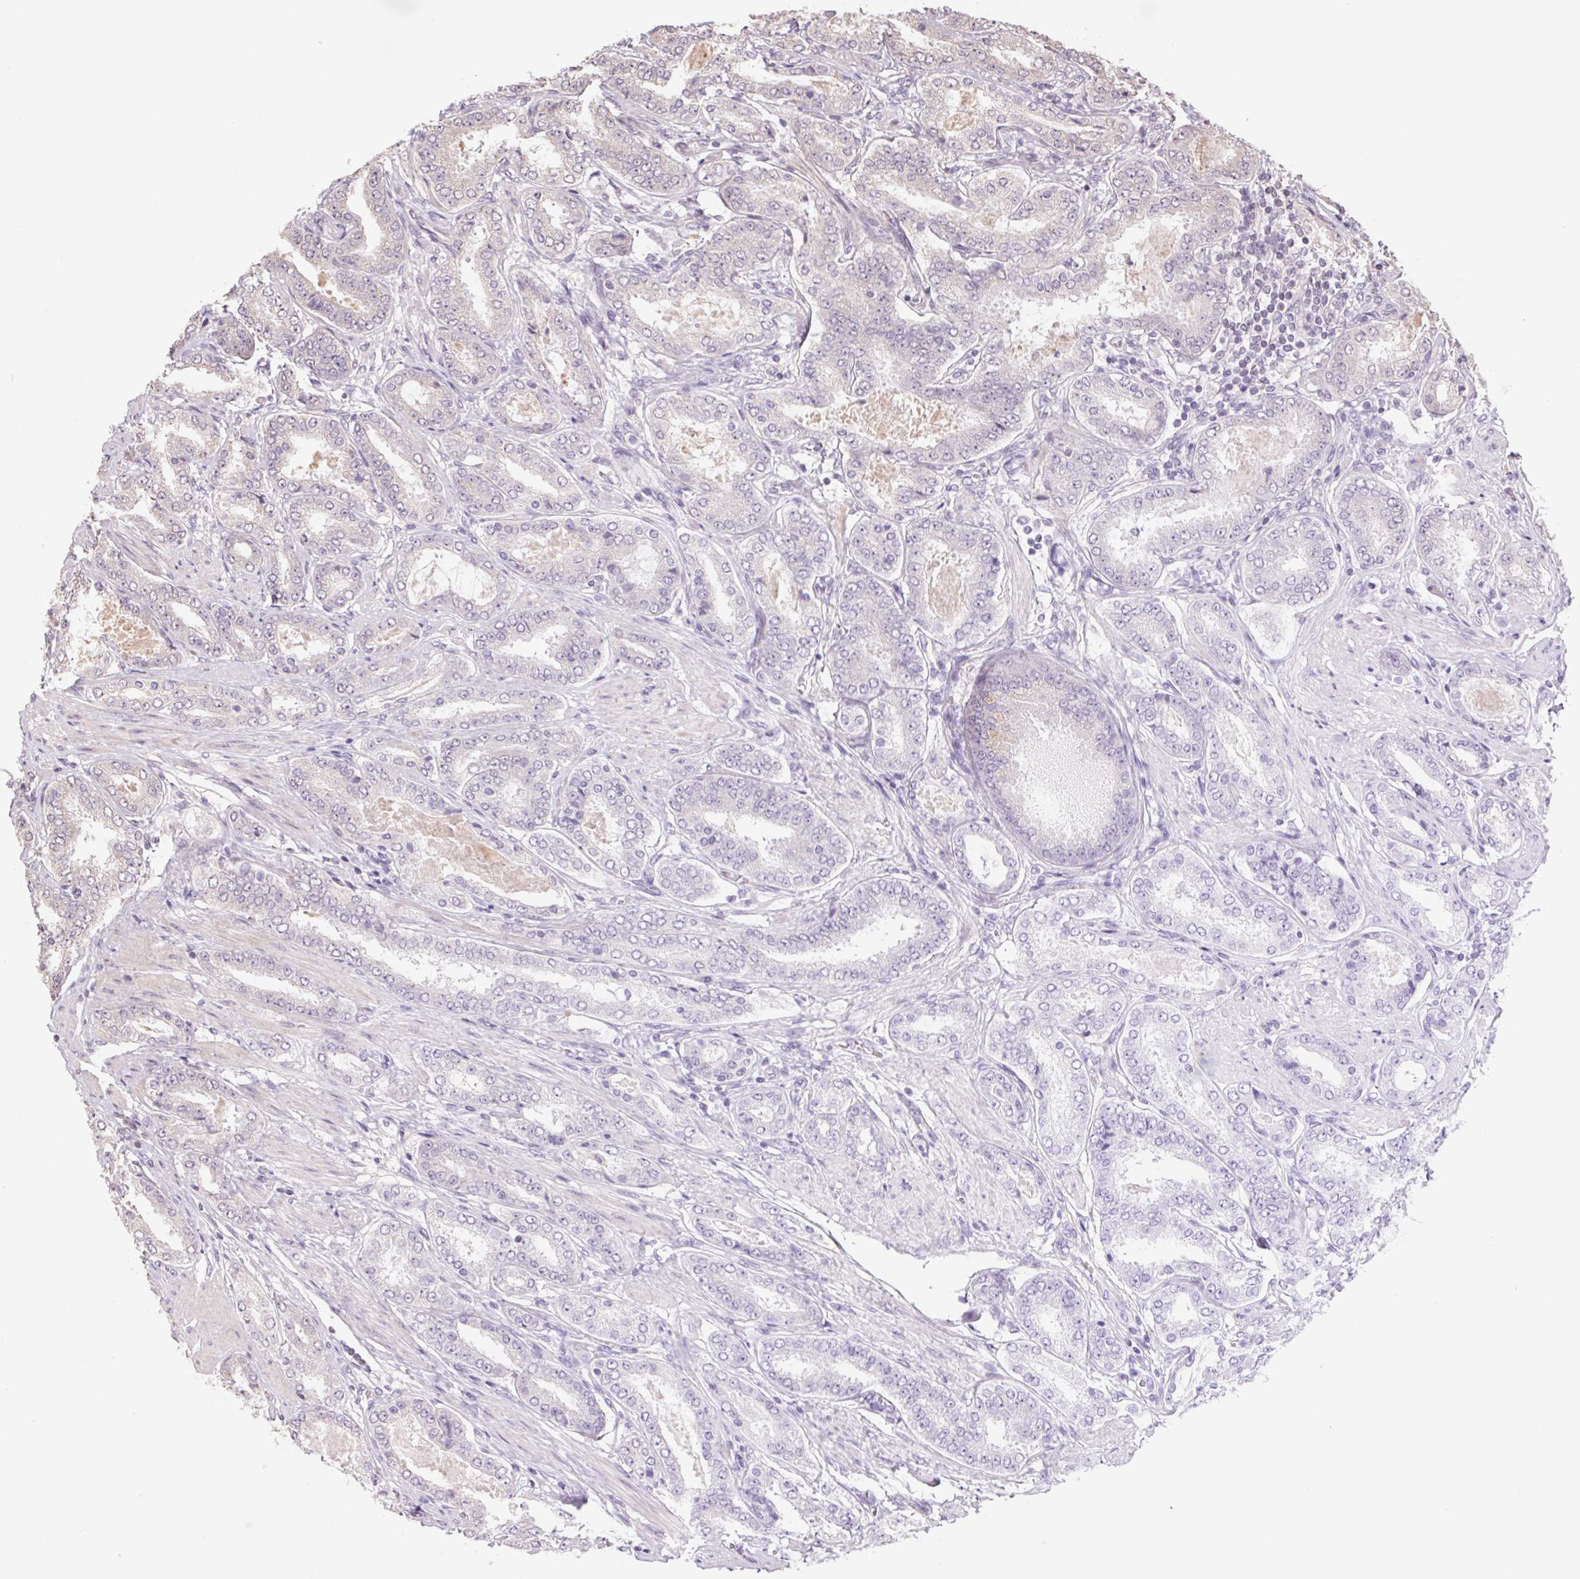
{"staining": {"intensity": "weak", "quantity": "<25%", "location": "cytoplasmic/membranous"}, "tissue": "prostate cancer", "cell_type": "Tumor cells", "image_type": "cancer", "snomed": [{"axis": "morphology", "description": "Adenocarcinoma, High grade"}, {"axis": "topography", "description": "Prostate"}], "caption": "Tumor cells are negative for protein expression in human prostate high-grade adenocarcinoma.", "gene": "PDHA1", "patient": {"sex": "male", "age": 63}}